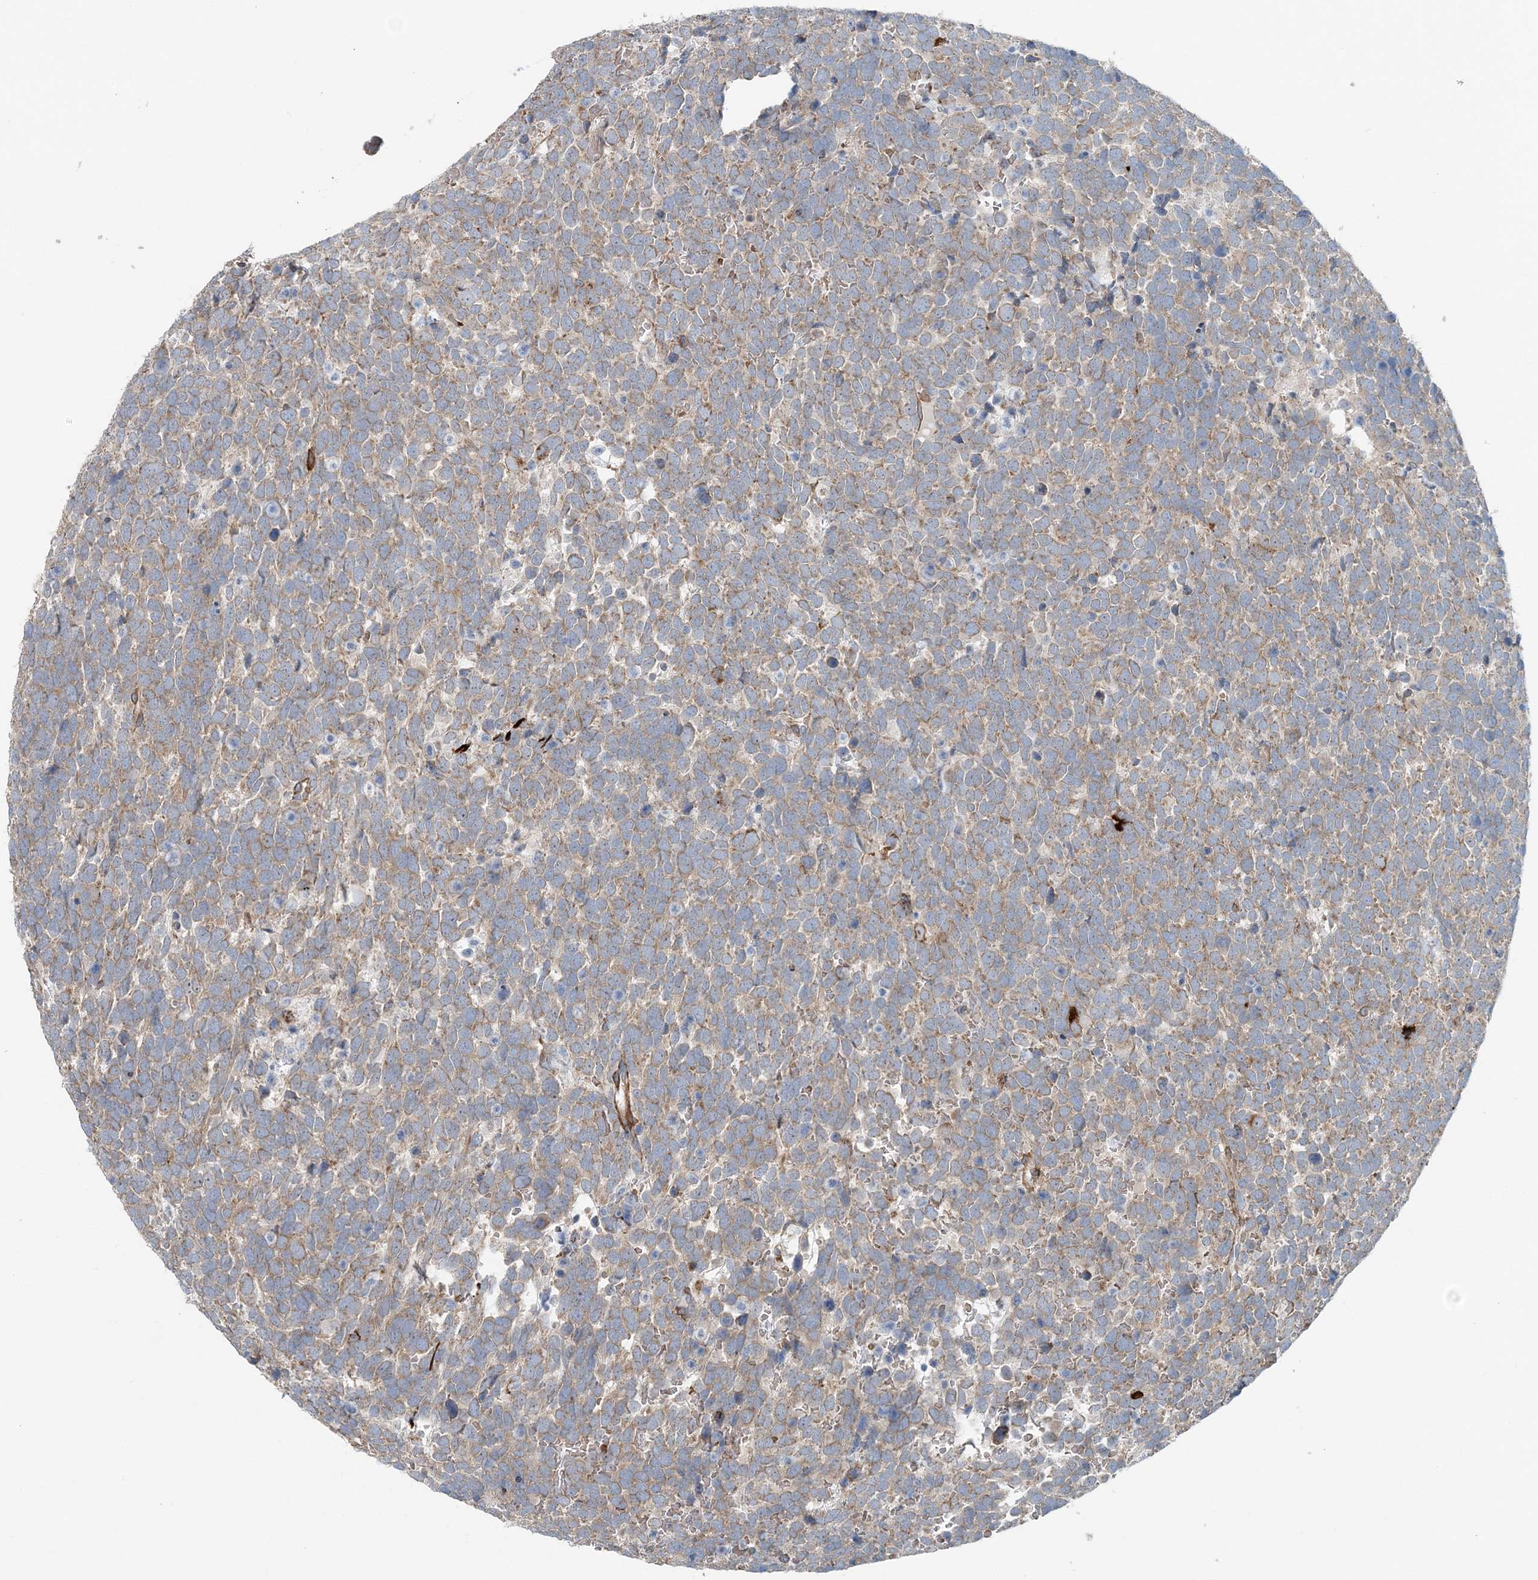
{"staining": {"intensity": "weak", "quantity": ">75%", "location": "cytoplasmic/membranous"}, "tissue": "urothelial cancer", "cell_type": "Tumor cells", "image_type": "cancer", "snomed": [{"axis": "morphology", "description": "Urothelial carcinoma, High grade"}, {"axis": "topography", "description": "Urinary bladder"}], "caption": "Immunohistochemistry (IHC) photomicrograph of human urothelial cancer stained for a protein (brown), which displays low levels of weak cytoplasmic/membranous positivity in approximately >75% of tumor cells.", "gene": "TTI1", "patient": {"sex": "female", "age": 82}}